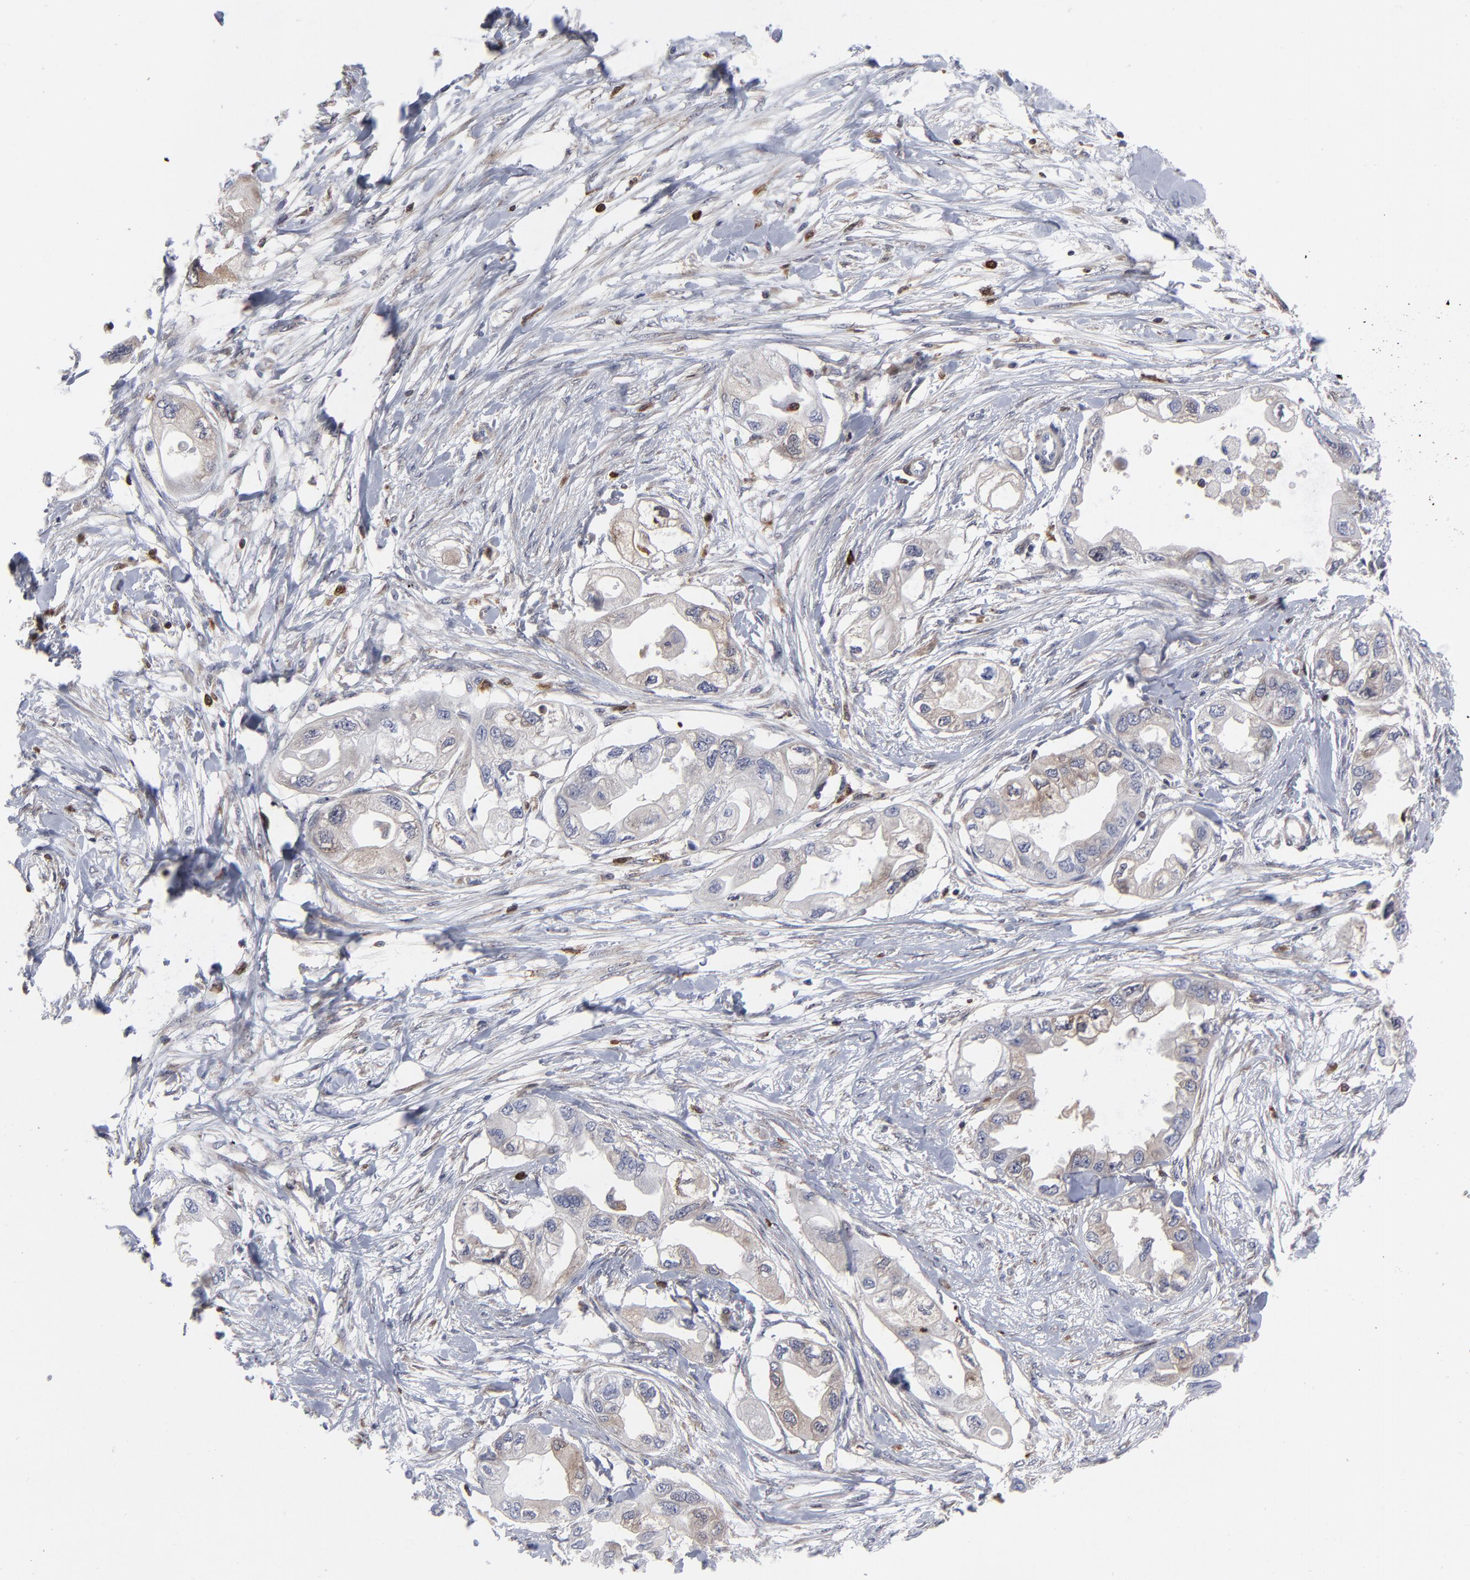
{"staining": {"intensity": "negative", "quantity": "none", "location": "none"}, "tissue": "endometrial cancer", "cell_type": "Tumor cells", "image_type": "cancer", "snomed": [{"axis": "morphology", "description": "Adenocarcinoma, NOS"}, {"axis": "topography", "description": "Endometrium"}], "caption": "Micrograph shows no protein staining in tumor cells of endometrial cancer tissue.", "gene": "MAP2K1", "patient": {"sex": "female", "age": 67}}